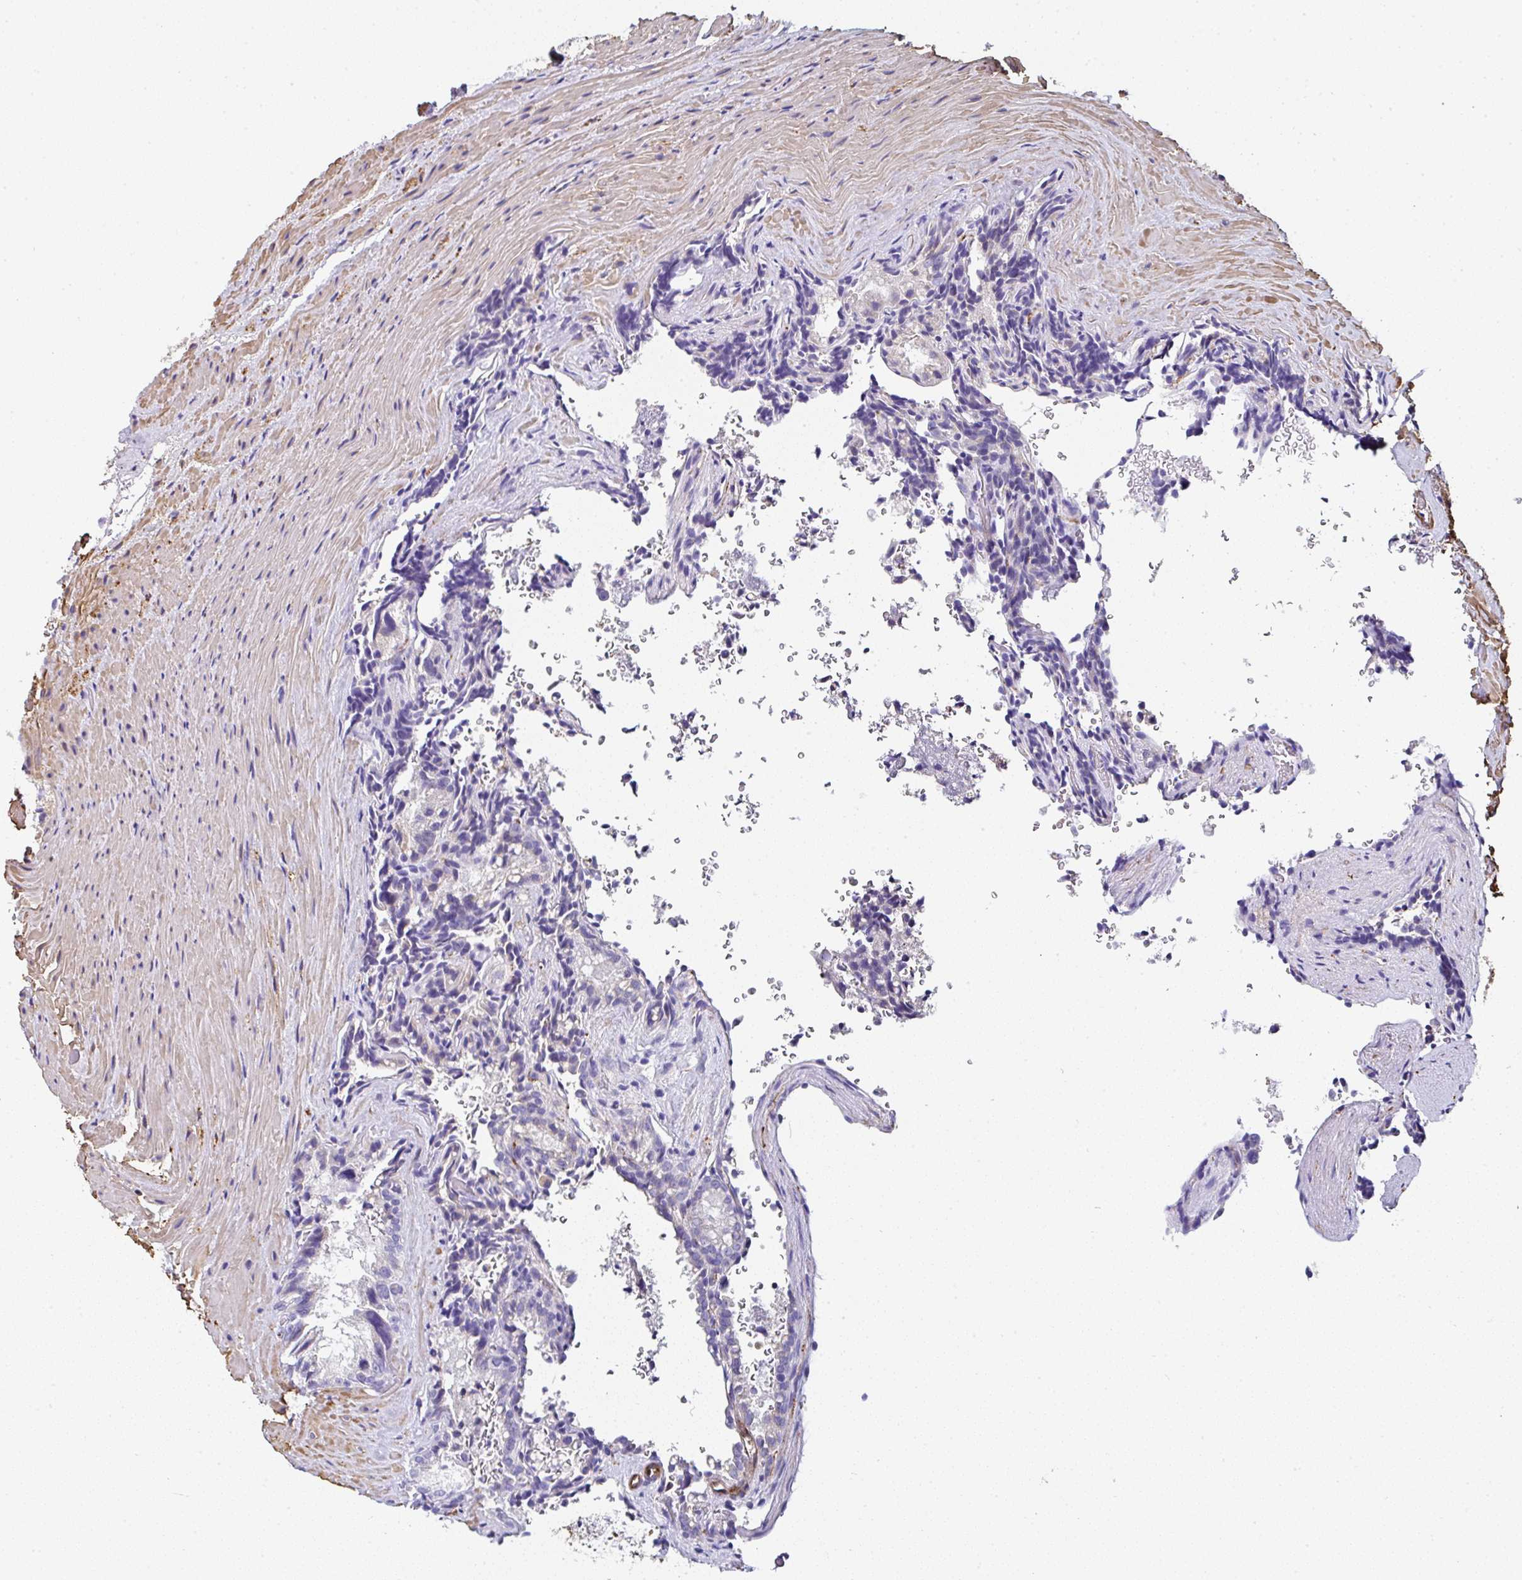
{"staining": {"intensity": "negative", "quantity": "none", "location": "none"}, "tissue": "seminal vesicle", "cell_type": "Glandular cells", "image_type": "normal", "snomed": [{"axis": "morphology", "description": "Normal tissue, NOS"}, {"axis": "topography", "description": "Seminal veicle"}], "caption": "There is no significant positivity in glandular cells of seminal vesicle. (Stains: DAB IHC with hematoxylin counter stain, Microscopy: brightfield microscopy at high magnification).", "gene": "PPFIA4", "patient": {"sex": "male", "age": 47}}